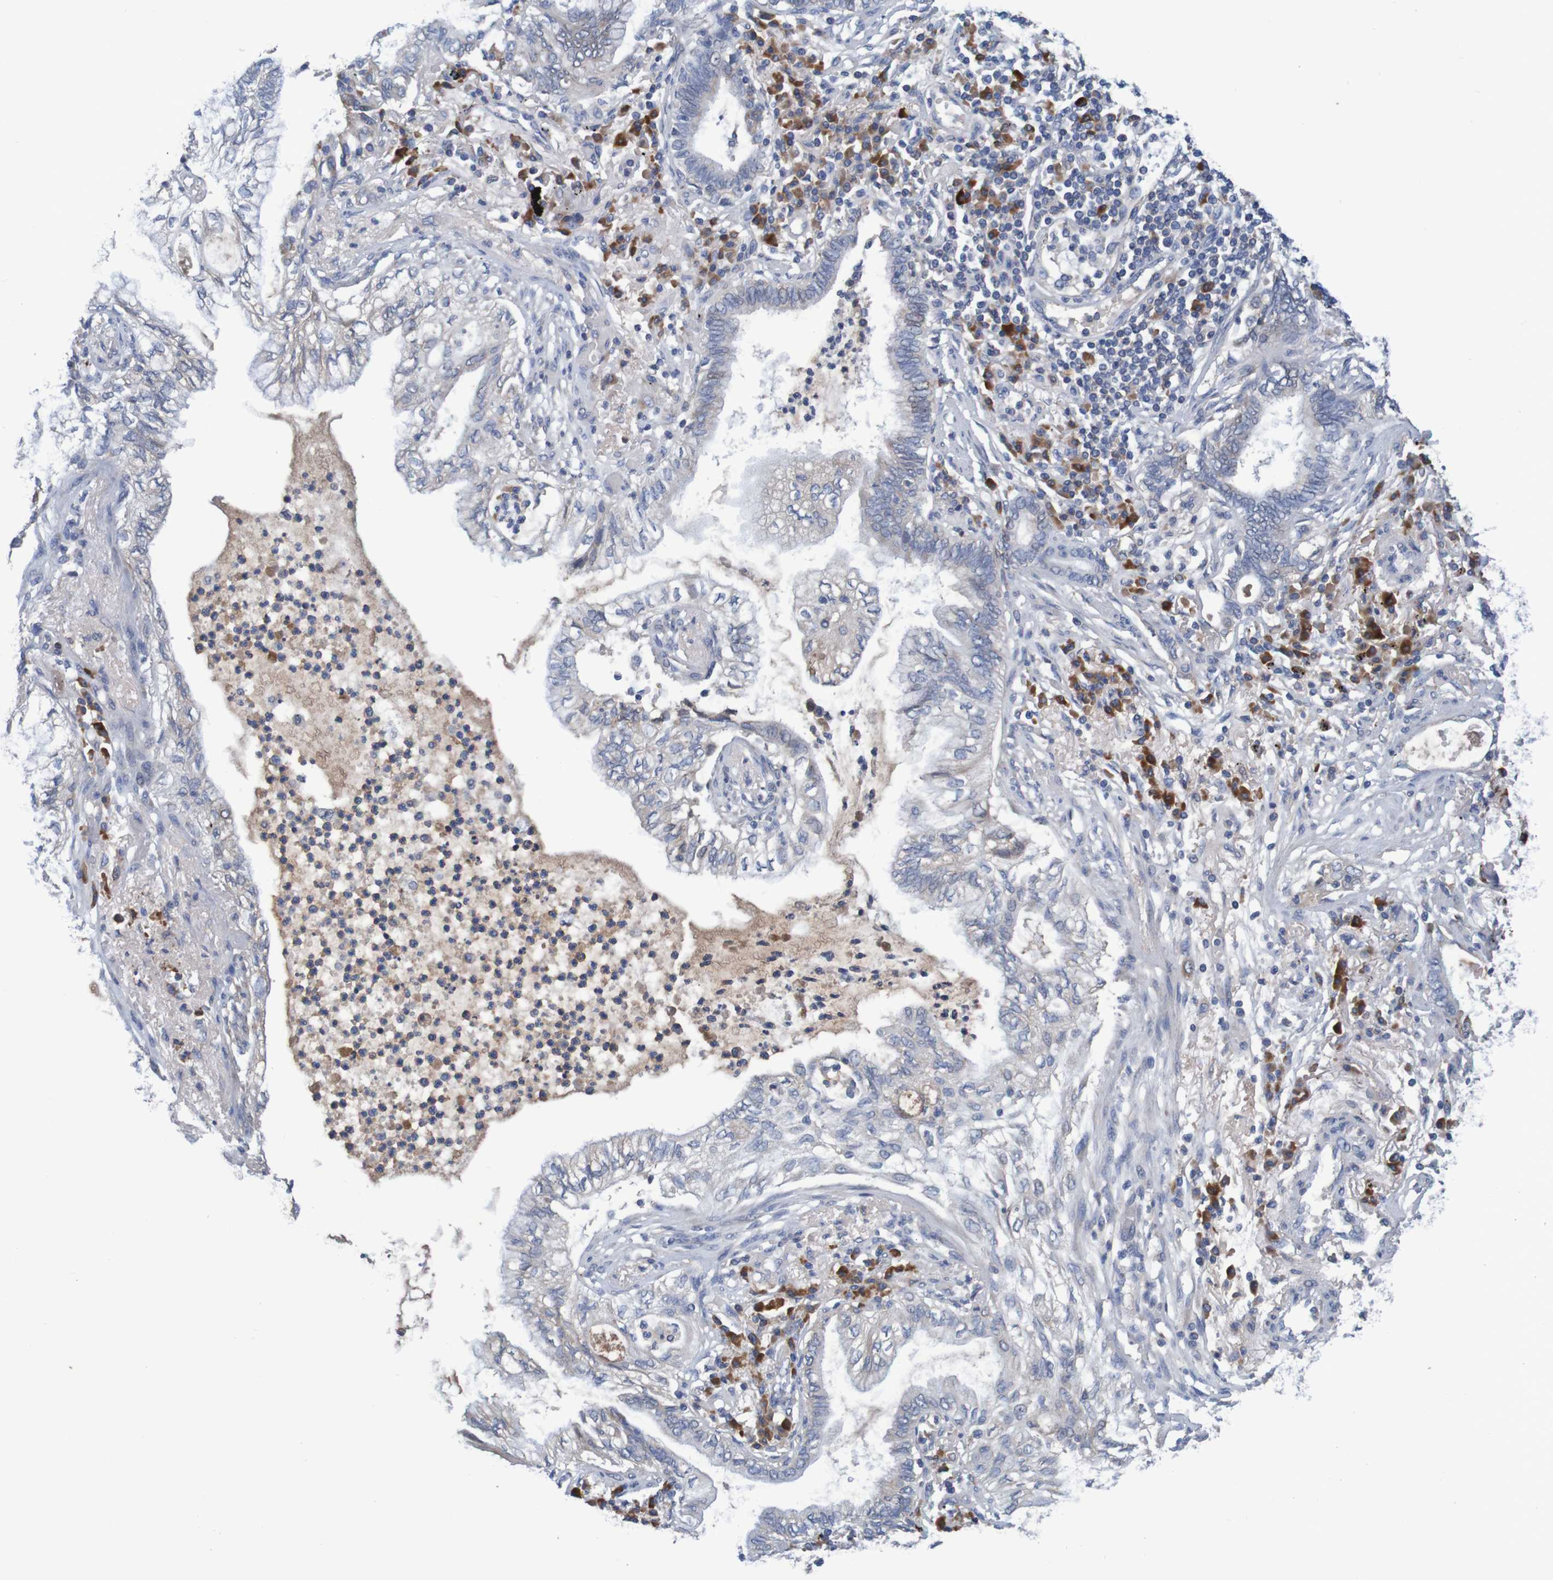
{"staining": {"intensity": "negative", "quantity": "none", "location": "none"}, "tissue": "lung cancer", "cell_type": "Tumor cells", "image_type": "cancer", "snomed": [{"axis": "morphology", "description": "Normal tissue, NOS"}, {"axis": "morphology", "description": "Adenocarcinoma, NOS"}, {"axis": "topography", "description": "Bronchus"}, {"axis": "topography", "description": "Lung"}], "caption": "The histopathology image demonstrates no staining of tumor cells in lung adenocarcinoma.", "gene": "LTA", "patient": {"sex": "female", "age": 70}}